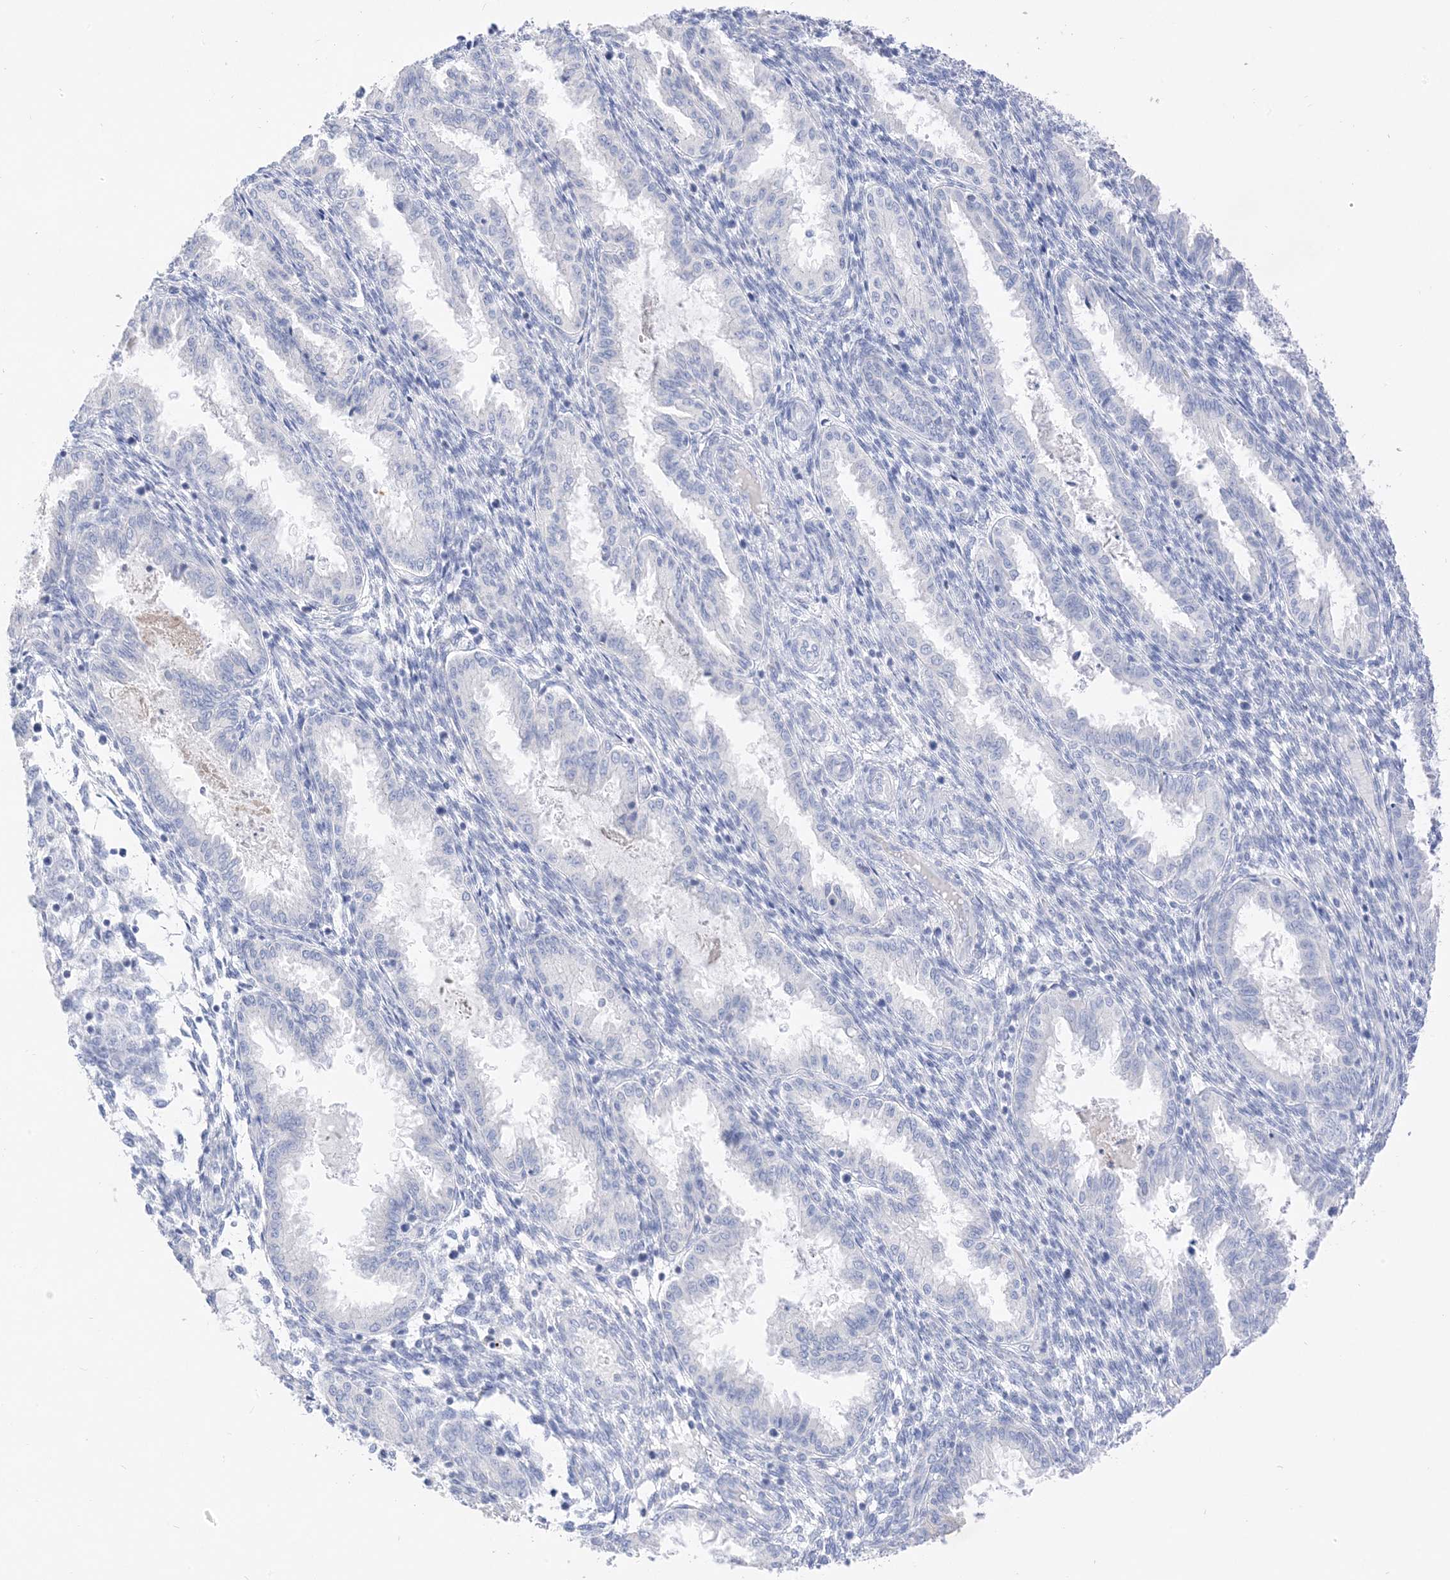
{"staining": {"intensity": "negative", "quantity": "none", "location": "none"}, "tissue": "endometrium", "cell_type": "Cells in endometrial stroma", "image_type": "normal", "snomed": [{"axis": "morphology", "description": "Normal tissue, NOS"}, {"axis": "topography", "description": "Endometrium"}], "caption": "Image shows no significant protein positivity in cells in endometrial stroma of unremarkable endometrium. (DAB (3,3'-diaminobenzidine) immunohistochemistry (IHC) with hematoxylin counter stain).", "gene": "MUC17", "patient": {"sex": "female", "age": 33}}